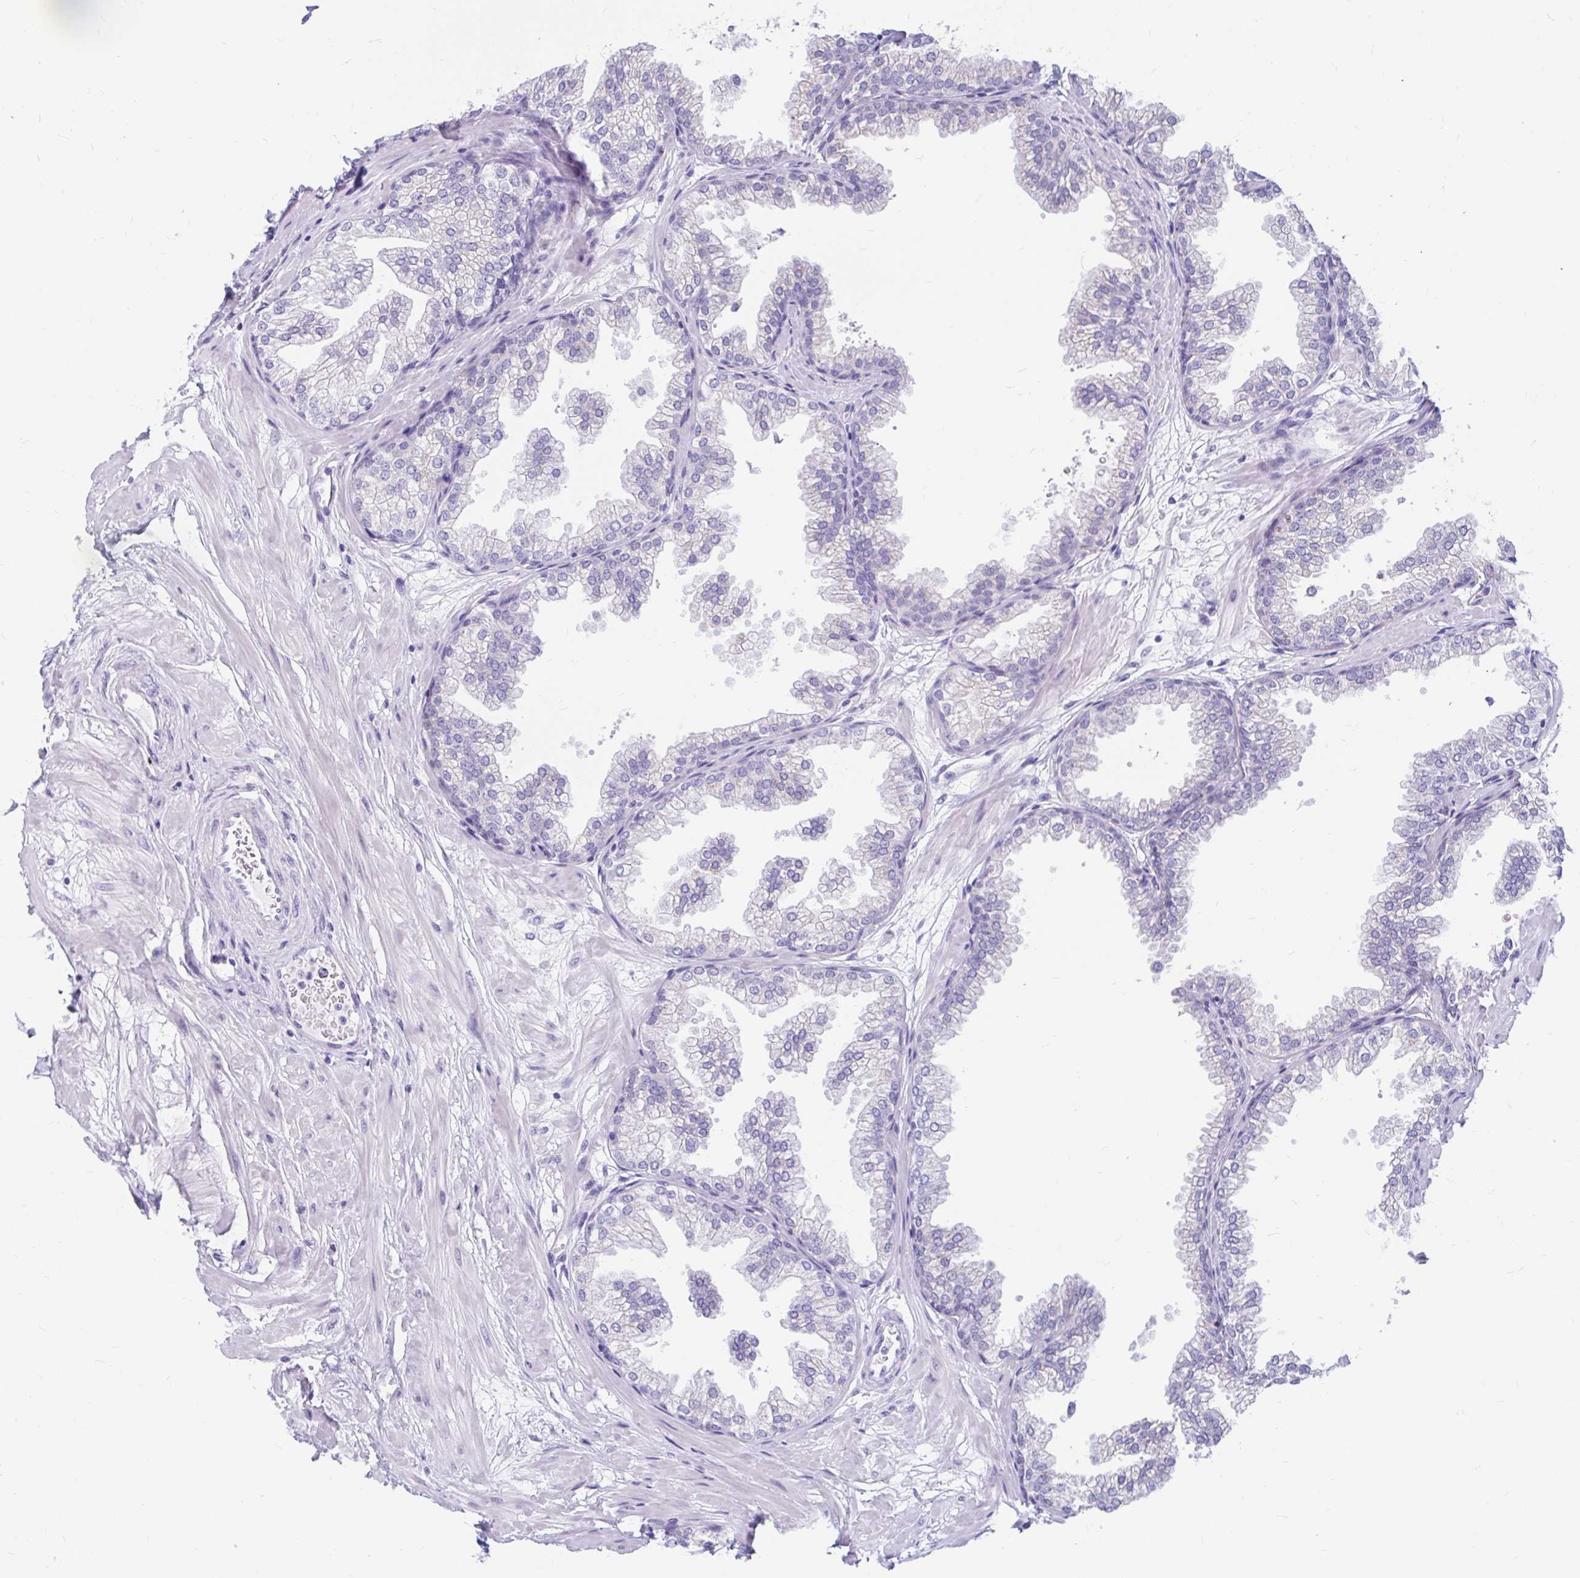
{"staining": {"intensity": "negative", "quantity": "none", "location": "none"}, "tissue": "prostate", "cell_type": "Glandular cells", "image_type": "normal", "snomed": [{"axis": "morphology", "description": "Normal tissue, NOS"}, {"axis": "topography", "description": "Prostate"}], "caption": "IHC of unremarkable human prostate reveals no staining in glandular cells.", "gene": "FTSJ3", "patient": {"sex": "male", "age": 37}}